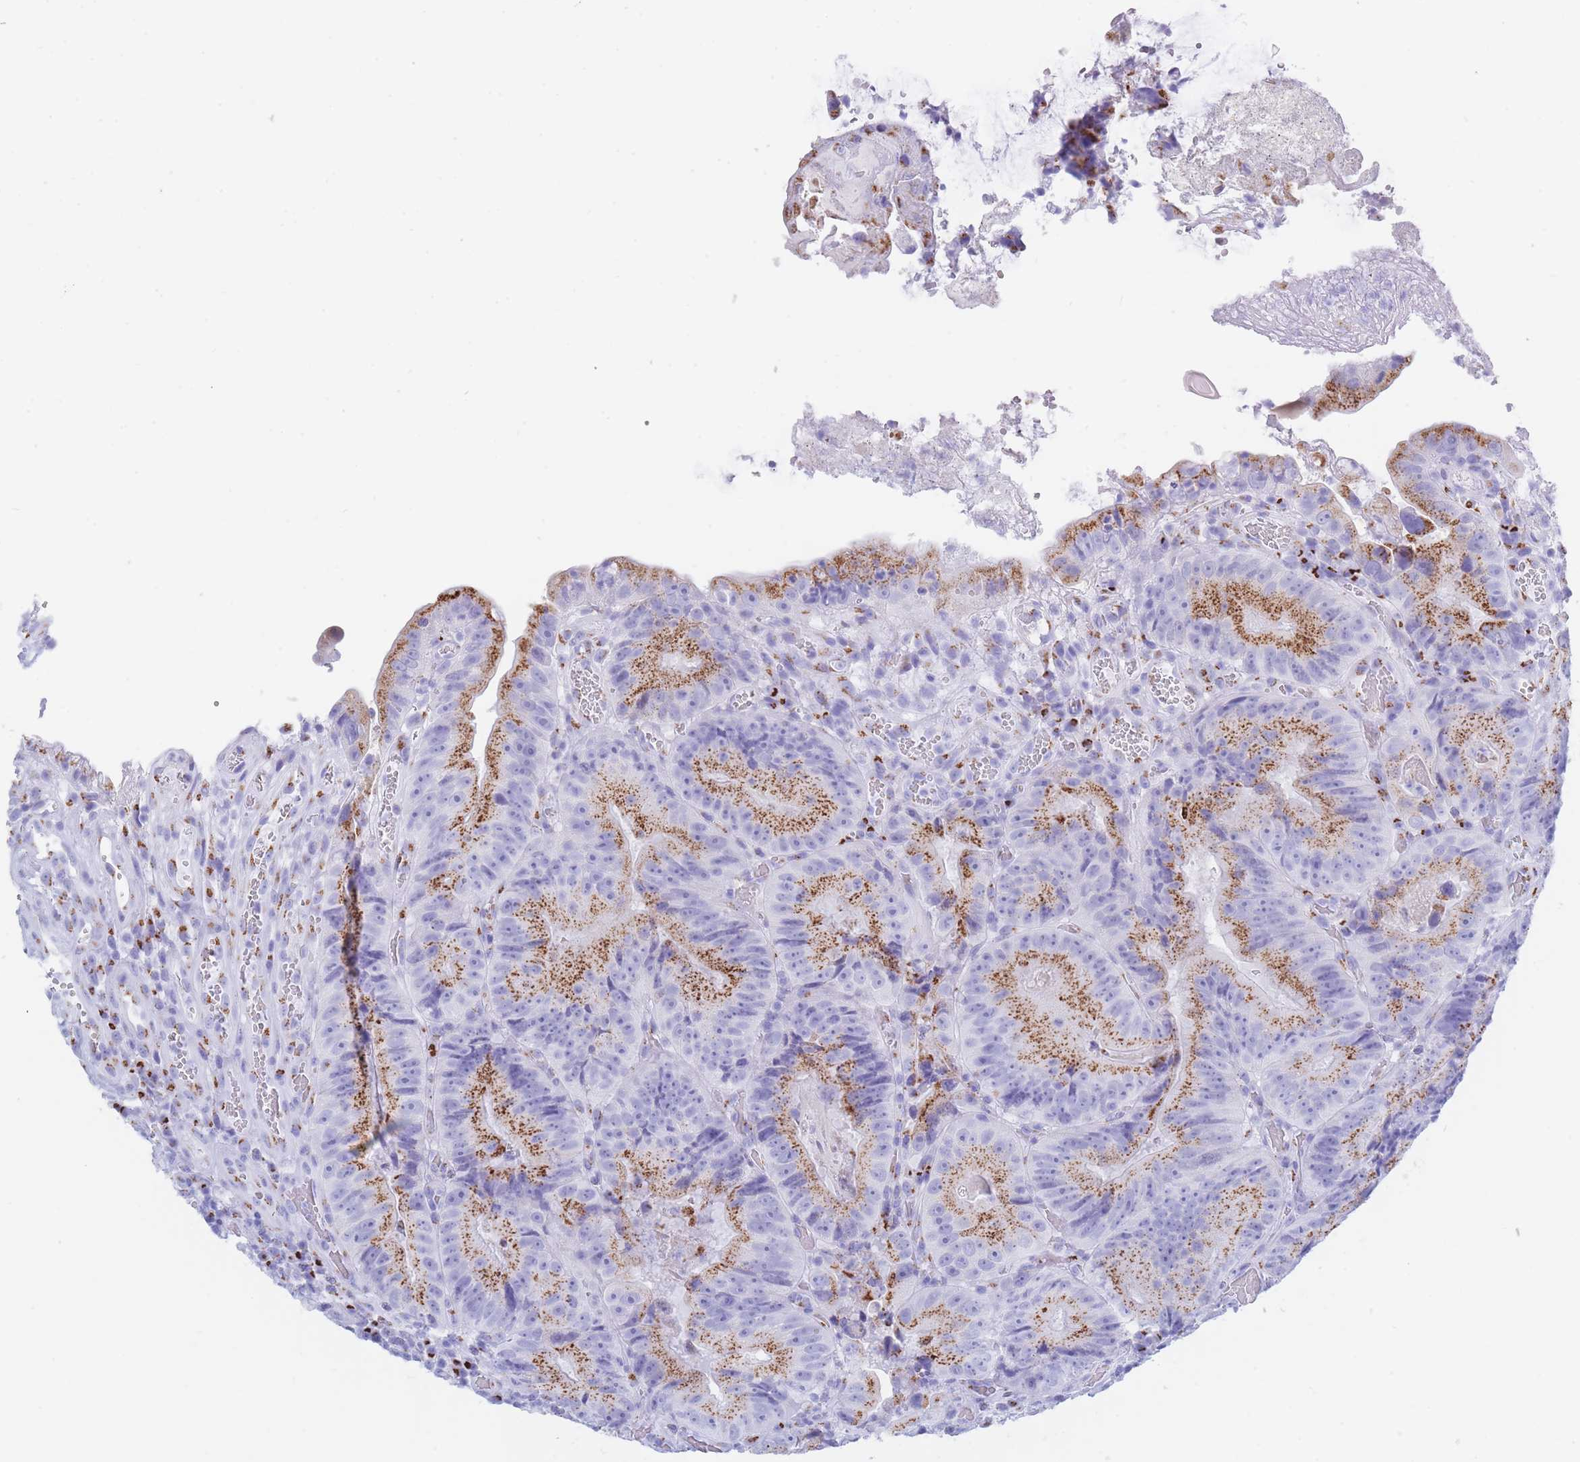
{"staining": {"intensity": "moderate", "quantity": "25%-75%", "location": "cytoplasmic/membranous"}, "tissue": "colorectal cancer", "cell_type": "Tumor cells", "image_type": "cancer", "snomed": [{"axis": "morphology", "description": "Adenocarcinoma, NOS"}, {"axis": "topography", "description": "Colon"}], "caption": "A medium amount of moderate cytoplasmic/membranous staining is present in approximately 25%-75% of tumor cells in colorectal cancer tissue.", "gene": "FAM3C", "patient": {"sex": "female", "age": 86}}